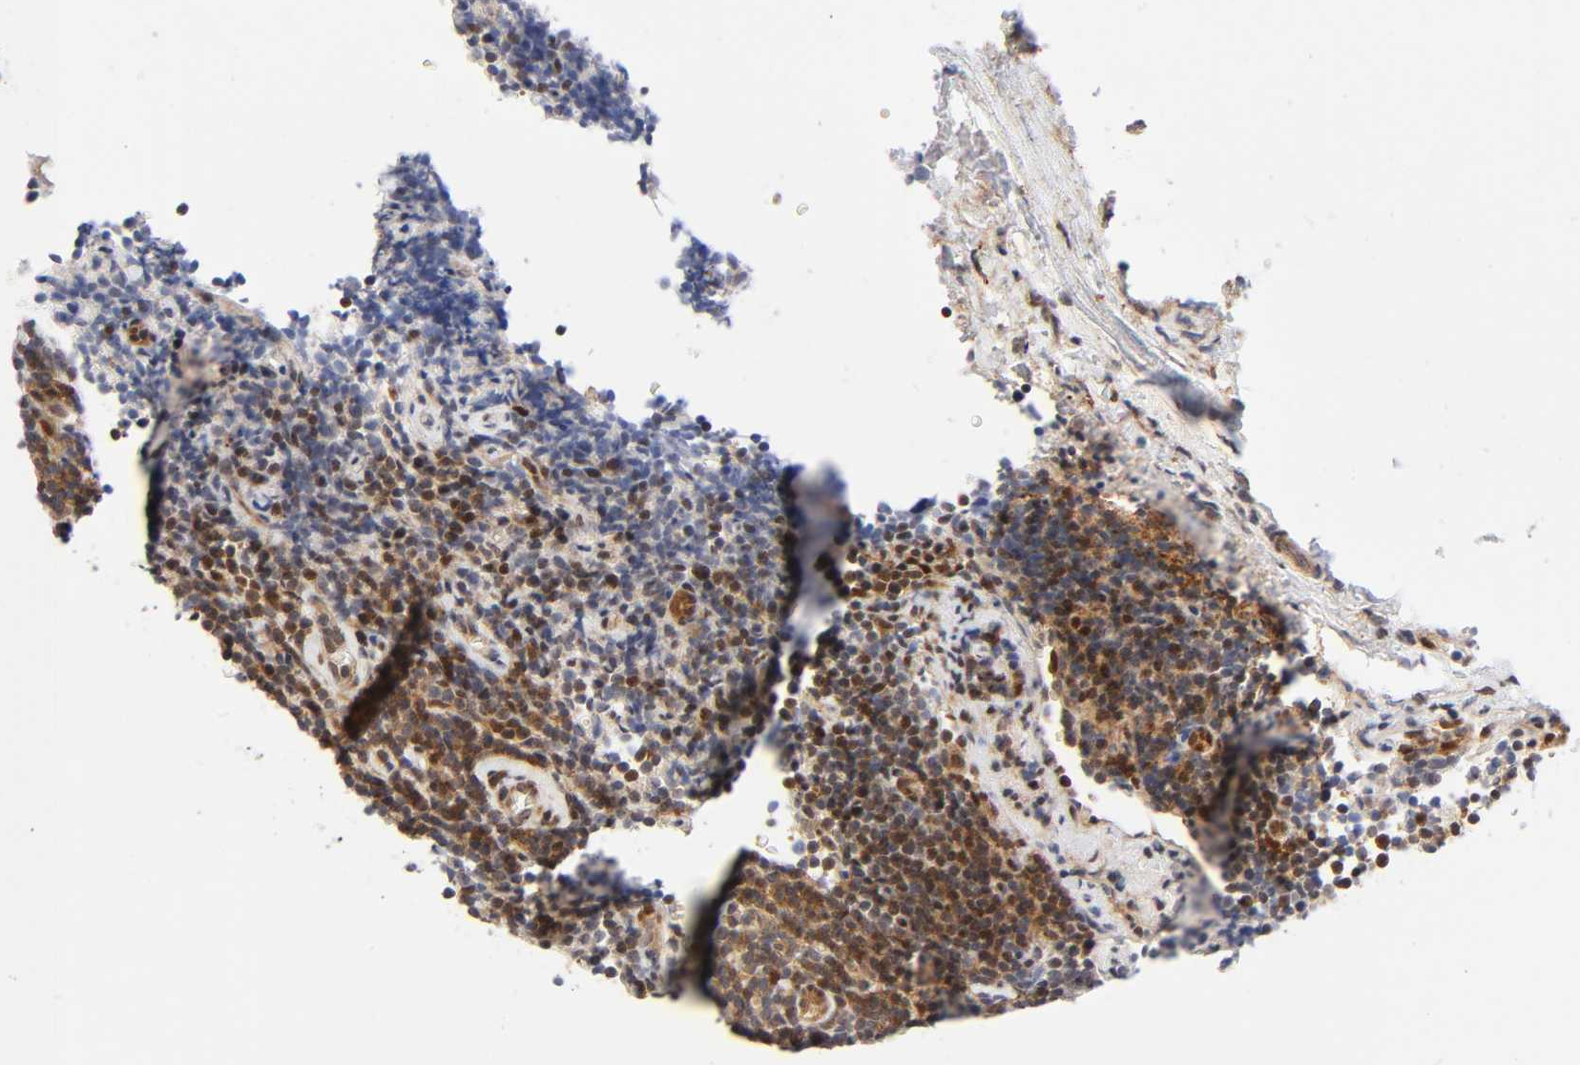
{"staining": {"intensity": "moderate", "quantity": "25%-75%", "location": "cytoplasmic/membranous,nuclear"}, "tissue": "lymphoma", "cell_type": "Tumor cells", "image_type": "cancer", "snomed": [{"axis": "morphology", "description": "Malignant lymphoma, non-Hodgkin's type, Low grade"}, {"axis": "topography", "description": "Lymph node"}], "caption": "IHC (DAB (3,3'-diaminobenzidine)) staining of malignant lymphoma, non-Hodgkin's type (low-grade) shows moderate cytoplasmic/membranous and nuclear protein expression in about 25%-75% of tumor cells.", "gene": "ANXA7", "patient": {"sex": "male", "age": 70}}